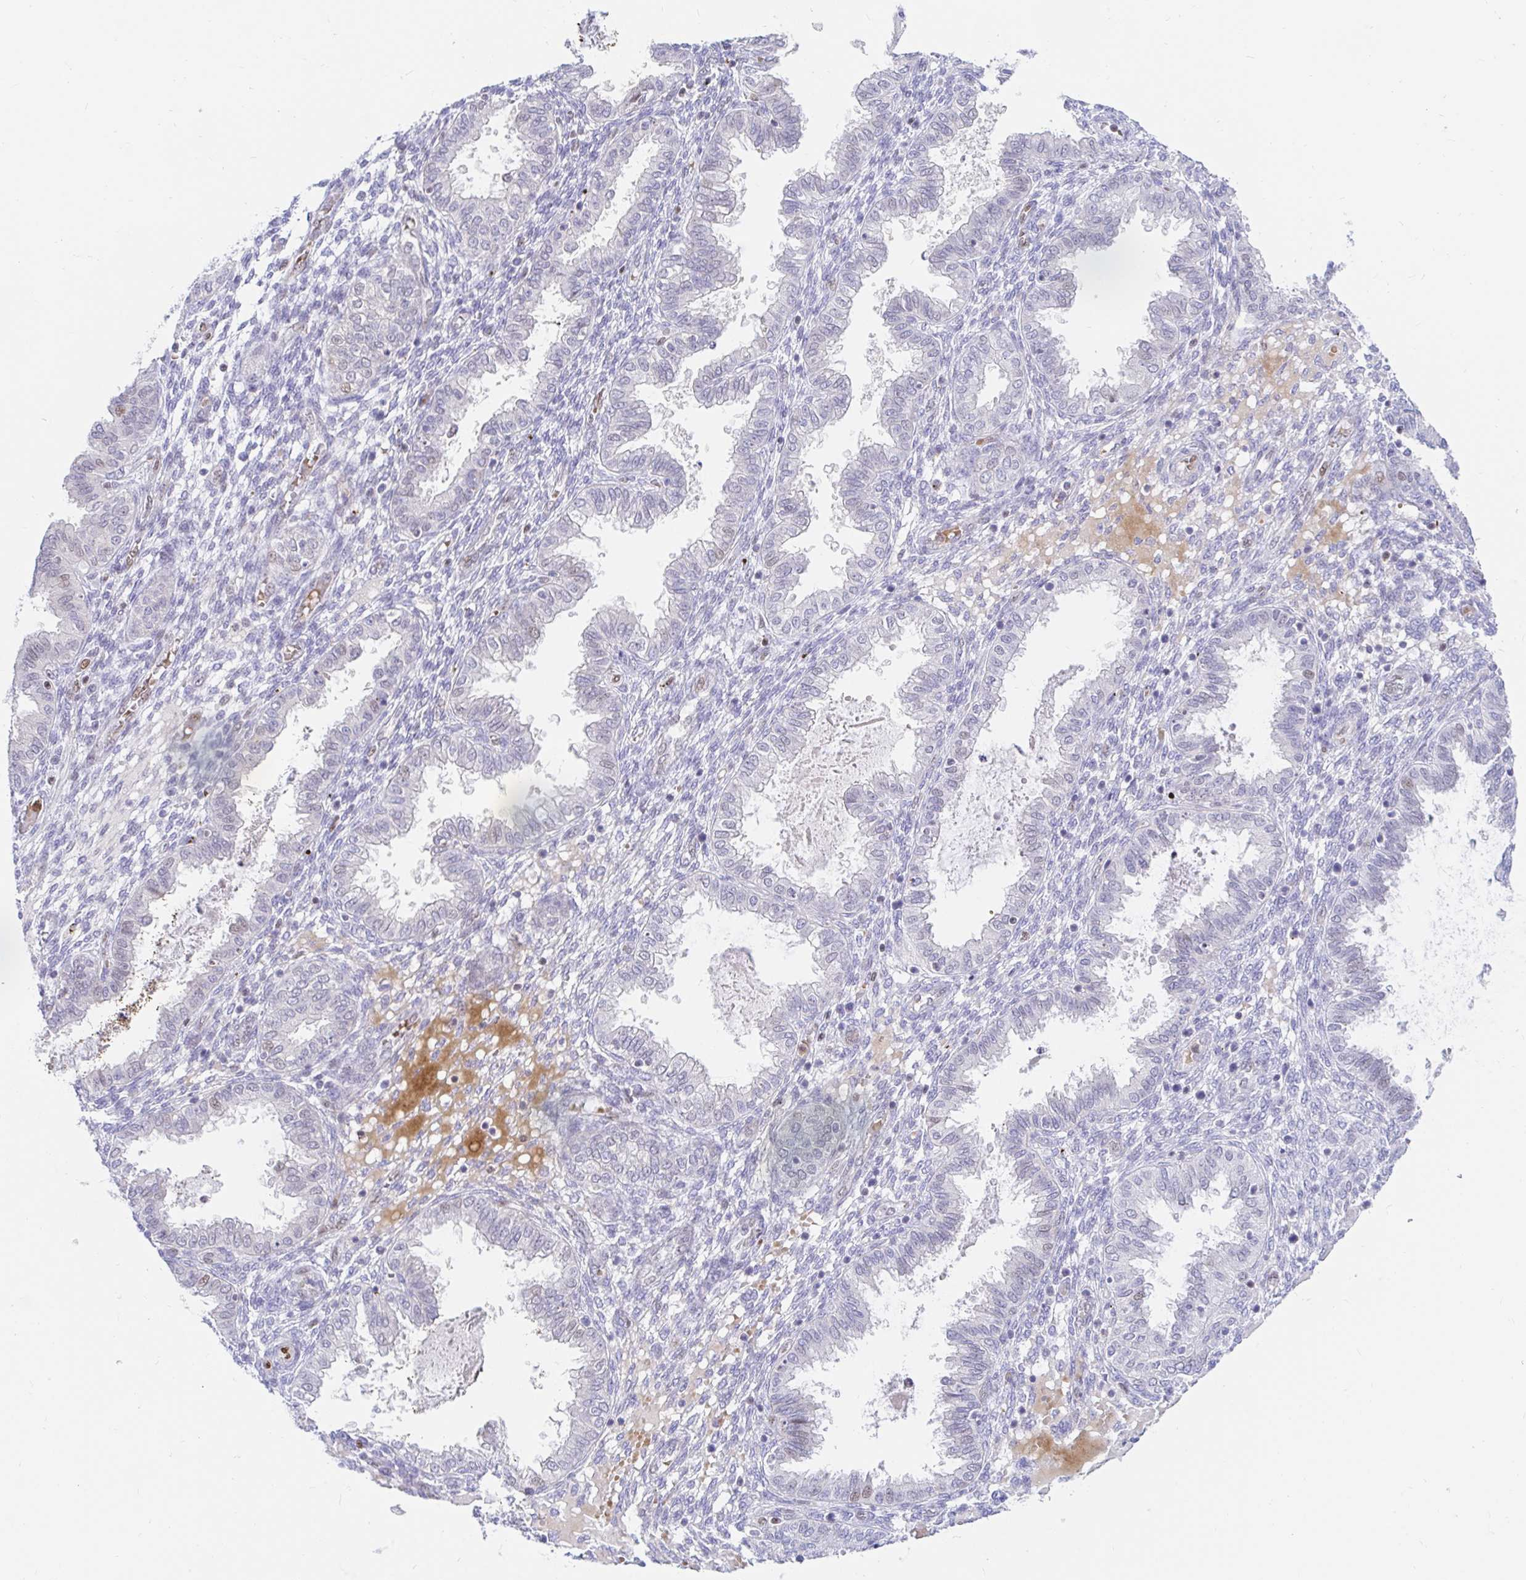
{"staining": {"intensity": "negative", "quantity": "none", "location": "none"}, "tissue": "endometrium", "cell_type": "Cells in endometrial stroma", "image_type": "normal", "snomed": [{"axis": "morphology", "description": "Normal tissue, NOS"}, {"axis": "topography", "description": "Endometrium"}], "caption": "This is an immunohistochemistry micrograph of unremarkable endometrium. There is no staining in cells in endometrial stroma.", "gene": "HINFP", "patient": {"sex": "female", "age": 33}}